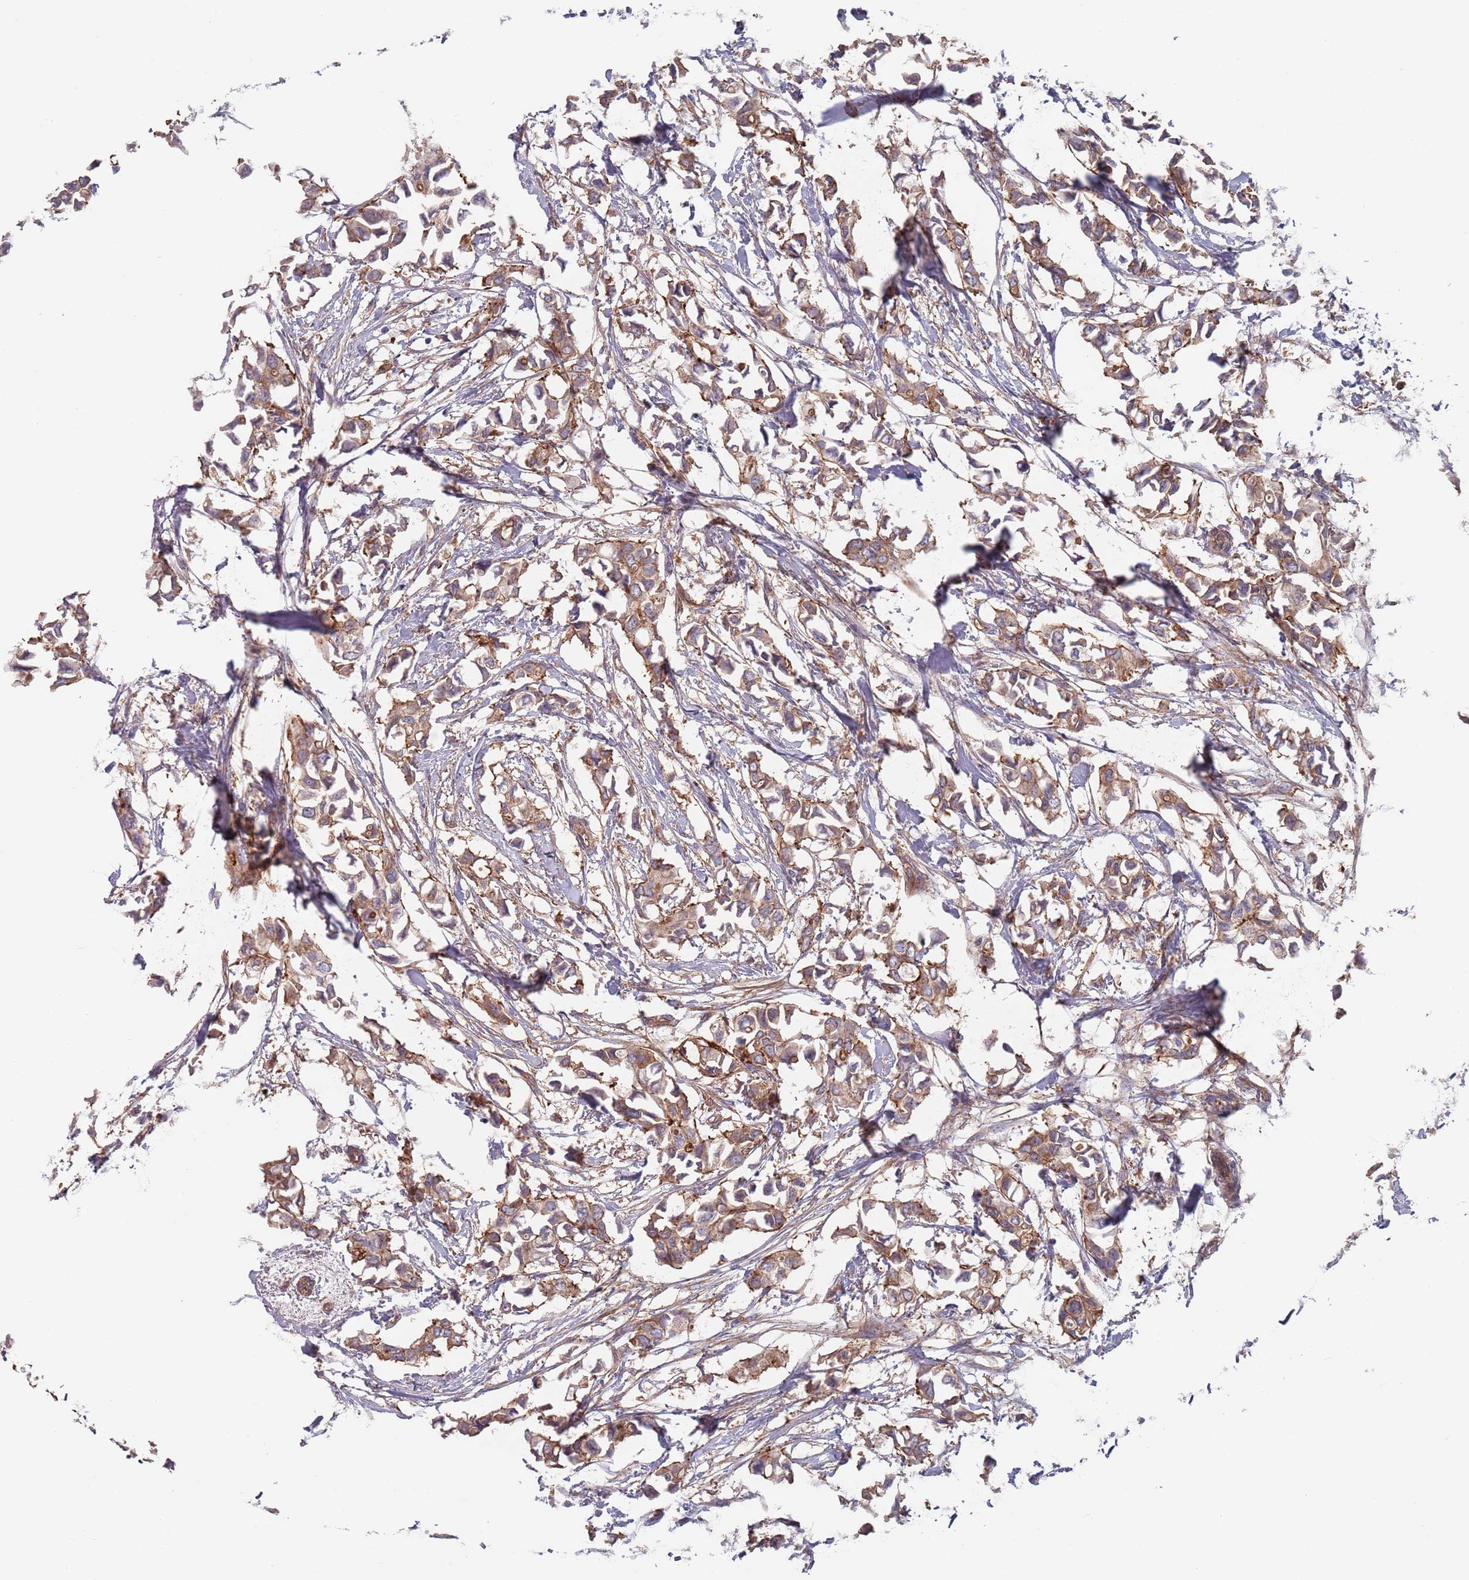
{"staining": {"intensity": "moderate", "quantity": ">75%", "location": "cytoplasmic/membranous"}, "tissue": "breast cancer", "cell_type": "Tumor cells", "image_type": "cancer", "snomed": [{"axis": "morphology", "description": "Duct carcinoma"}, {"axis": "topography", "description": "Breast"}], "caption": "Protein expression analysis of breast cancer (invasive ductal carcinoma) reveals moderate cytoplasmic/membranous positivity in about >75% of tumor cells.", "gene": "APPL2", "patient": {"sex": "female", "age": 41}}